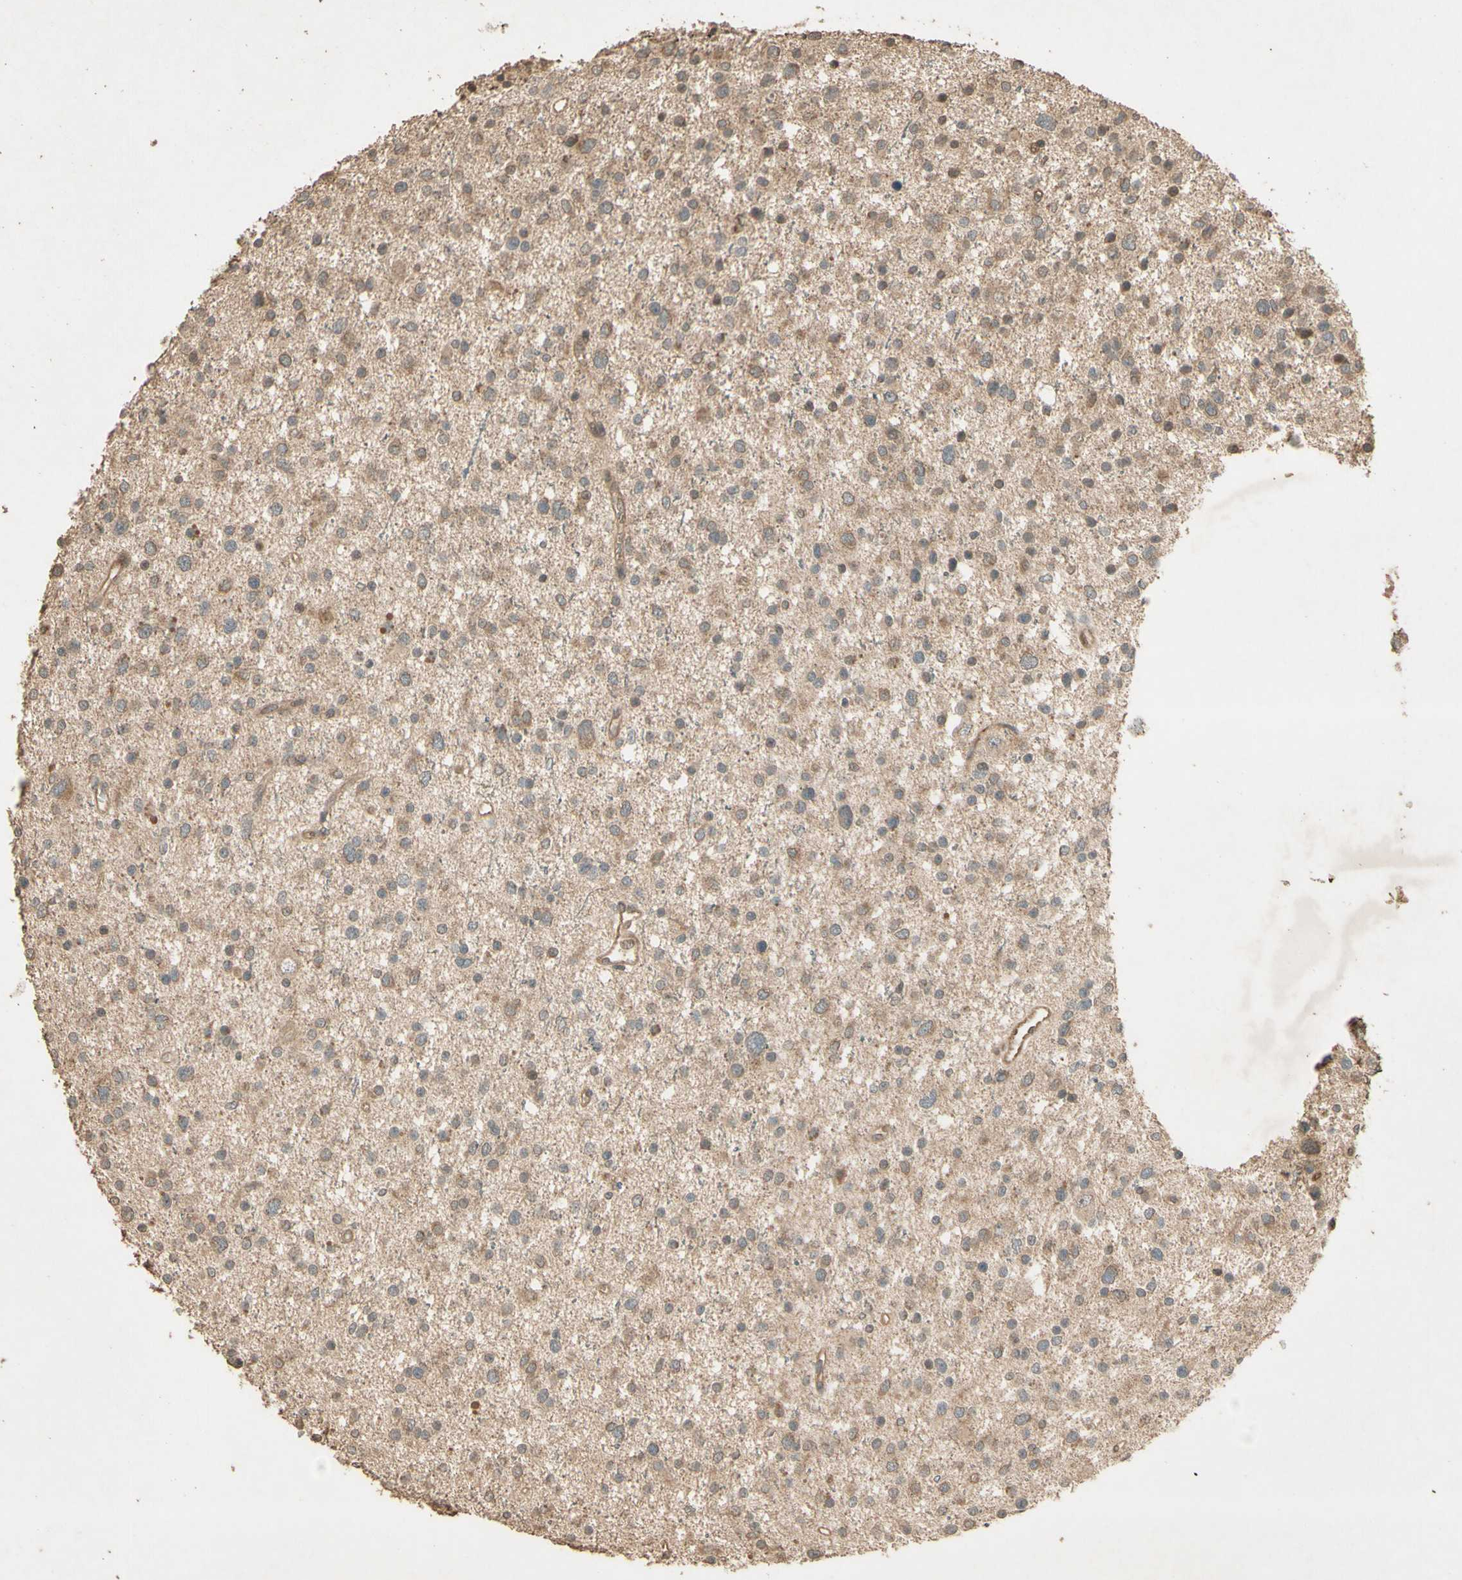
{"staining": {"intensity": "moderate", "quantity": "25%-75%", "location": "cytoplasmic/membranous"}, "tissue": "glioma", "cell_type": "Tumor cells", "image_type": "cancer", "snomed": [{"axis": "morphology", "description": "Glioma, malignant, Low grade"}, {"axis": "topography", "description": "Brain"}], "caption": "Brown immunohistochemical staining in human glioma displays moderate cytoplasmic/membranous staining in approximately 25%-75% of tumor cells.", "gene": "SMAD9", "patient": {"sex": "female", "age": 37}}